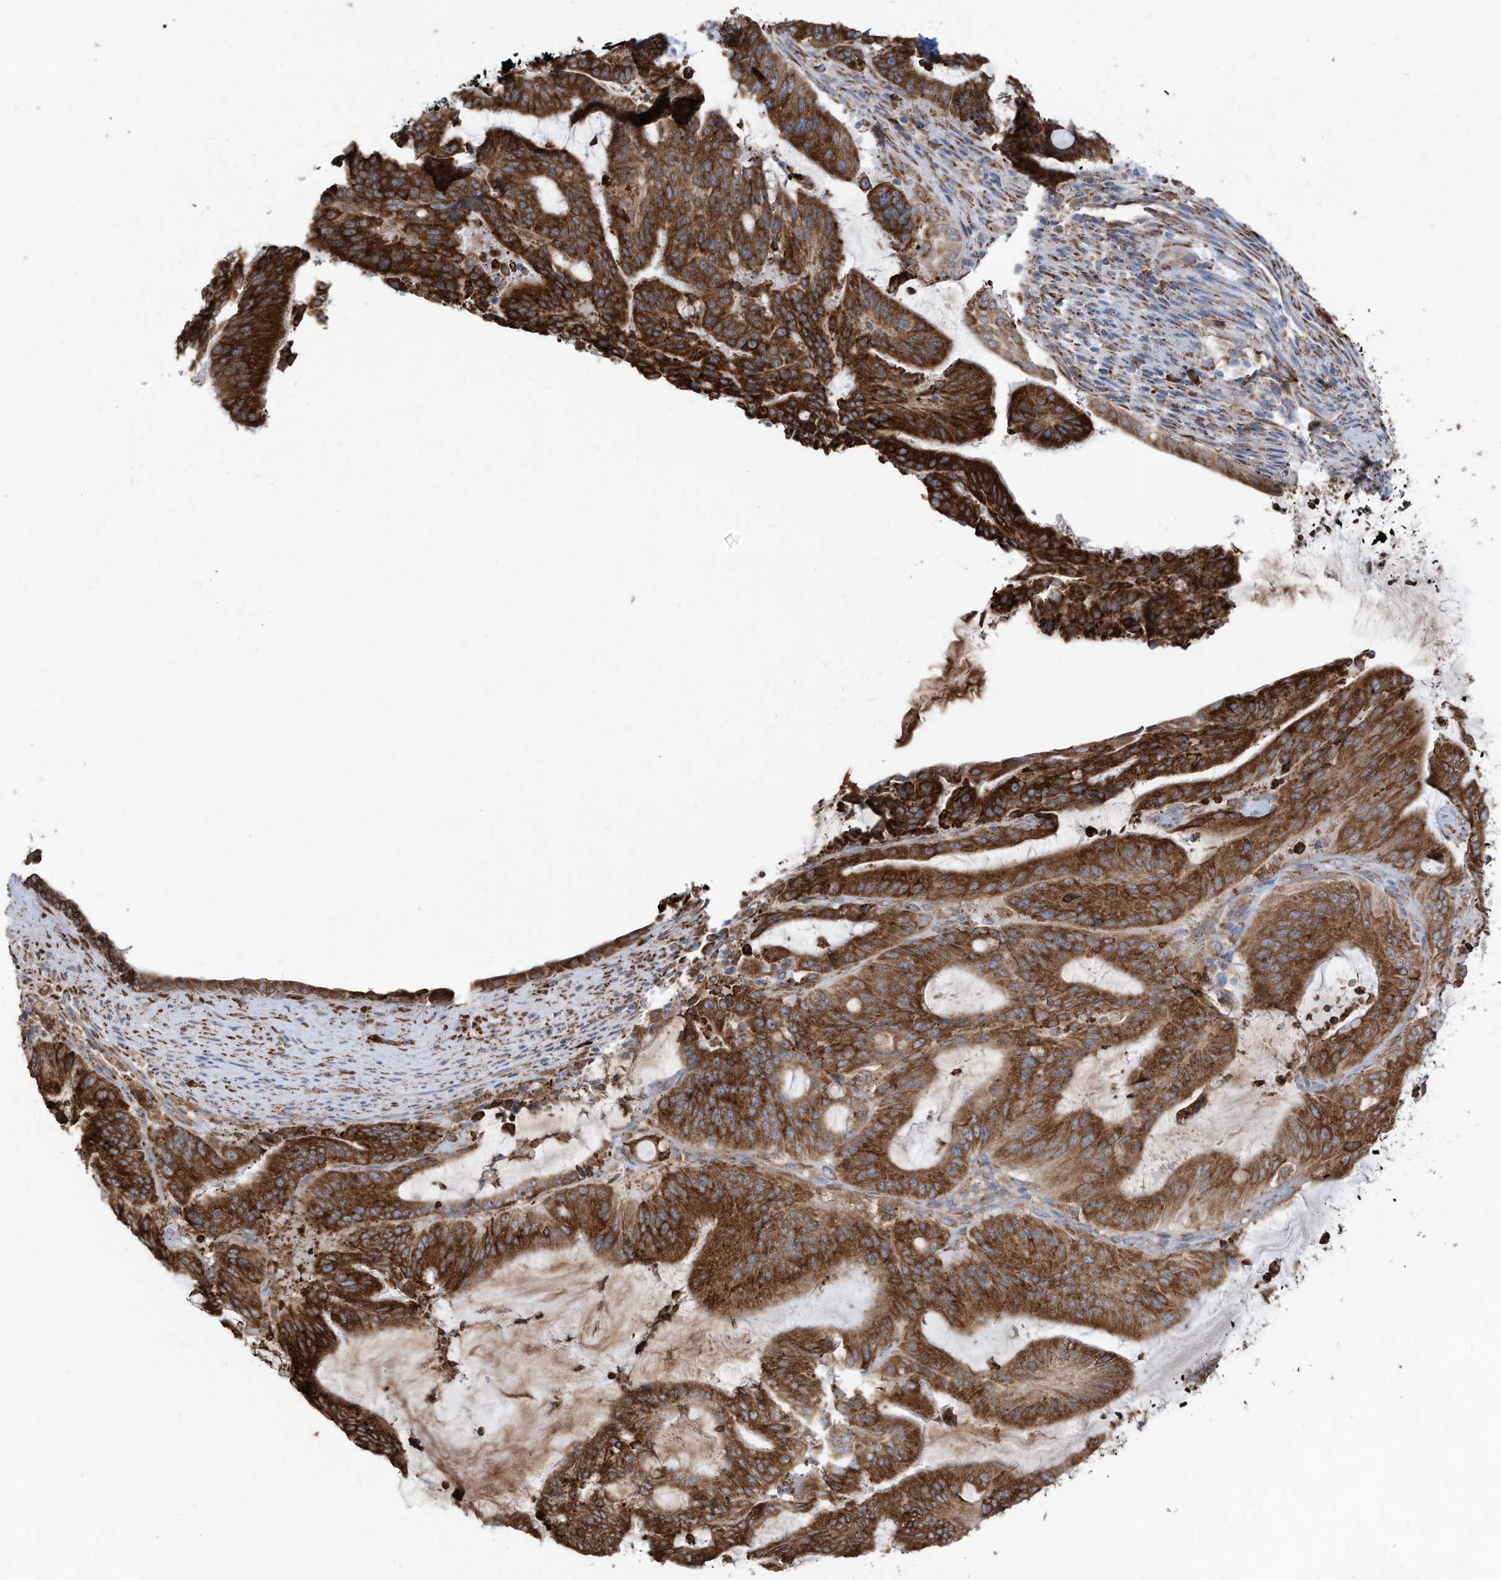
{"staining": {"intensity": "strong", "quantity": ">75%", "location": "cytoplasmic/membranous"}, "tissue": "liver cancer", "cell_type": "Tumor cells", "image_type": "cancer", "snomed": [{"axis": "morphology", "description": "Normal tissue, NOS"}, {"axis": "morphology", "description": "Cholangiocarcinoma"}, {"axis": "topography", "description": "Liver"}, {"axis": "topography", "description": "Peripheral nerve tissue"}], "caption": "Immunohistochemistry (IHC) histopathology image of human liver cancer stained for a protein (brown), which demonstrates high levels of strong cytoplasmic/membranous positivity in approximately >75% of tumor cells.", "gene": "ZNF354C", "patient": {"sex": "female", "age": 73}}